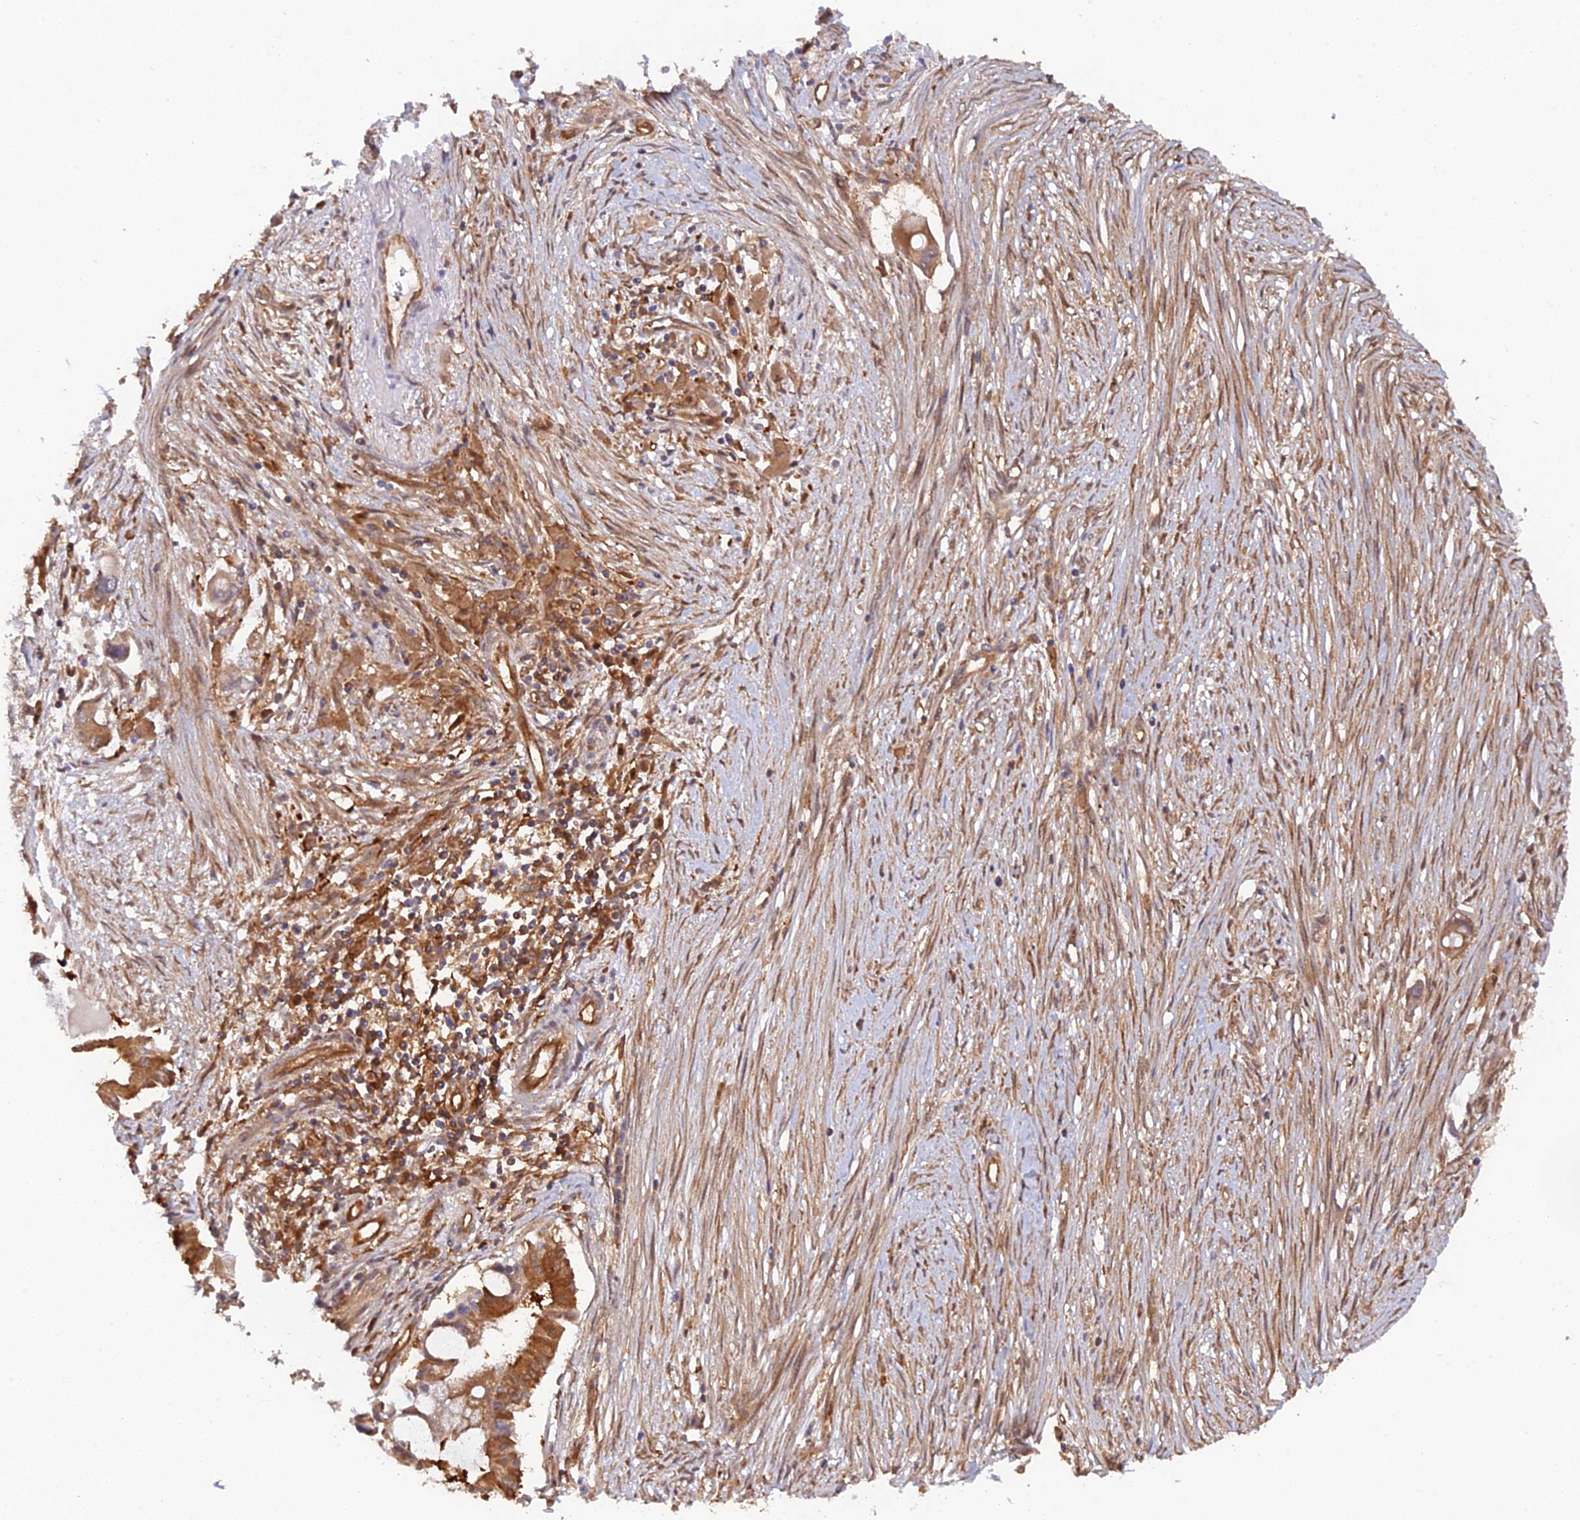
{"staining": {"intensity": "strong", "quantity": ">75%", "location": "cytoplasmic/membranous"}, "tissue": "pancreatic cancer", "cell_type": "Tumor cells", "image_type": "cancer", "snomed": [{"axis": "morphology", "description": "Adenocarcinoma, NOS"}, {"axis": "topography", "description": "Pancreas"}], "caption": "Protein expression by immunohistochemistry (IHC) exhibits strong cytoplasmic/membranous staining in approximately >75% of tumor cells in pancreatic cancer.", "gene": "ARL2BP", "patient": {"sex": "male", "age": 68}}